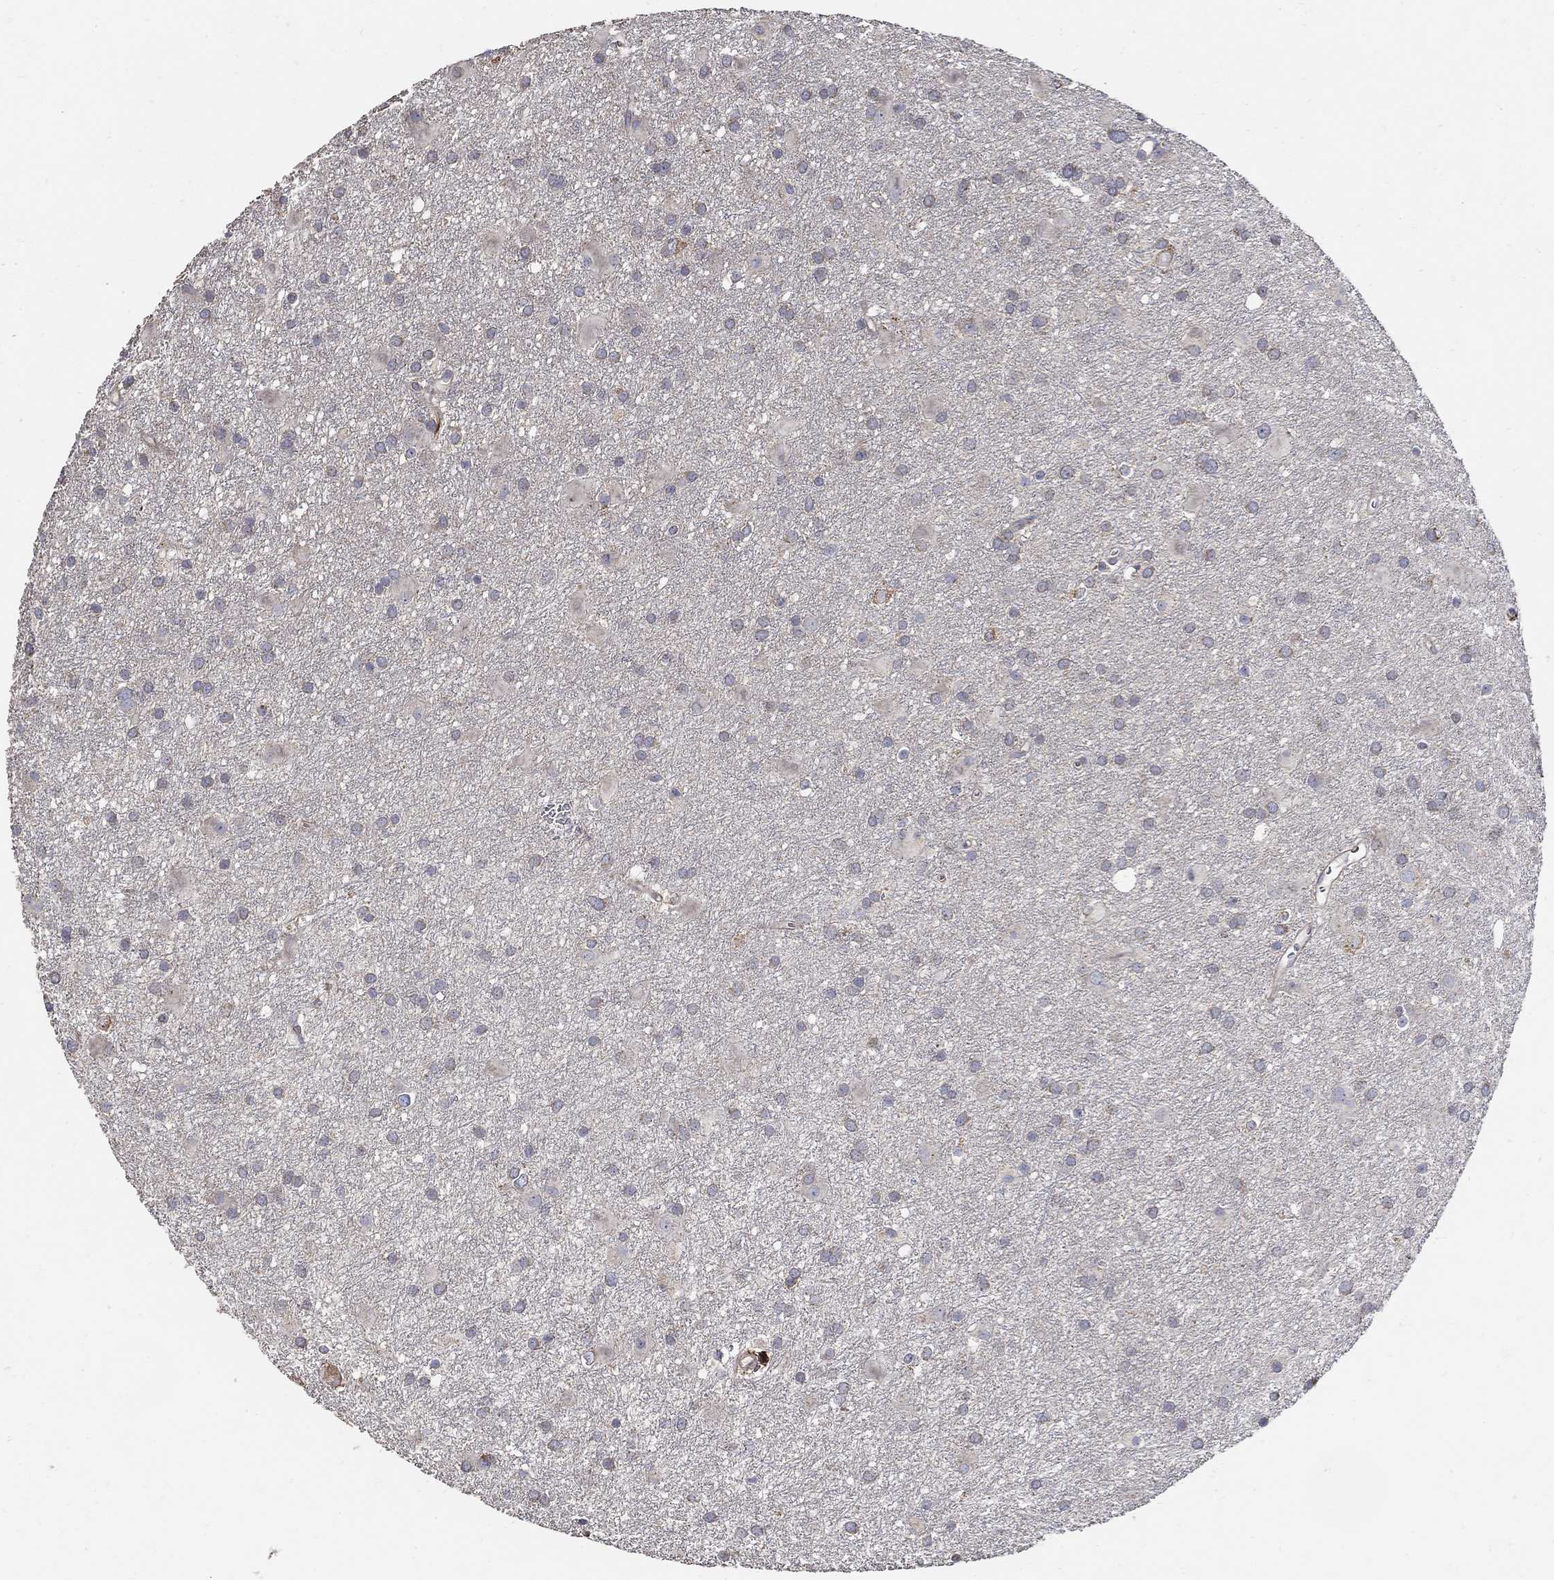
{"staining": {"intensity": "negative", "quantity": "none", "location": "none"}, "tissue": "glioma", "cell_type": "Tumor cells", "image_type": "cancer", "snomed": [{"axis": "morphology", "description": "Glioma, malignant, Low grade"}, {"axis": "topography", "description": "Brain"}], "caption": "The image shows no significant staining in tumor cells of malignant glioma (low-grade).", "gene": "EMILIN3", "patient": {"sex": "male", "age": 58}}